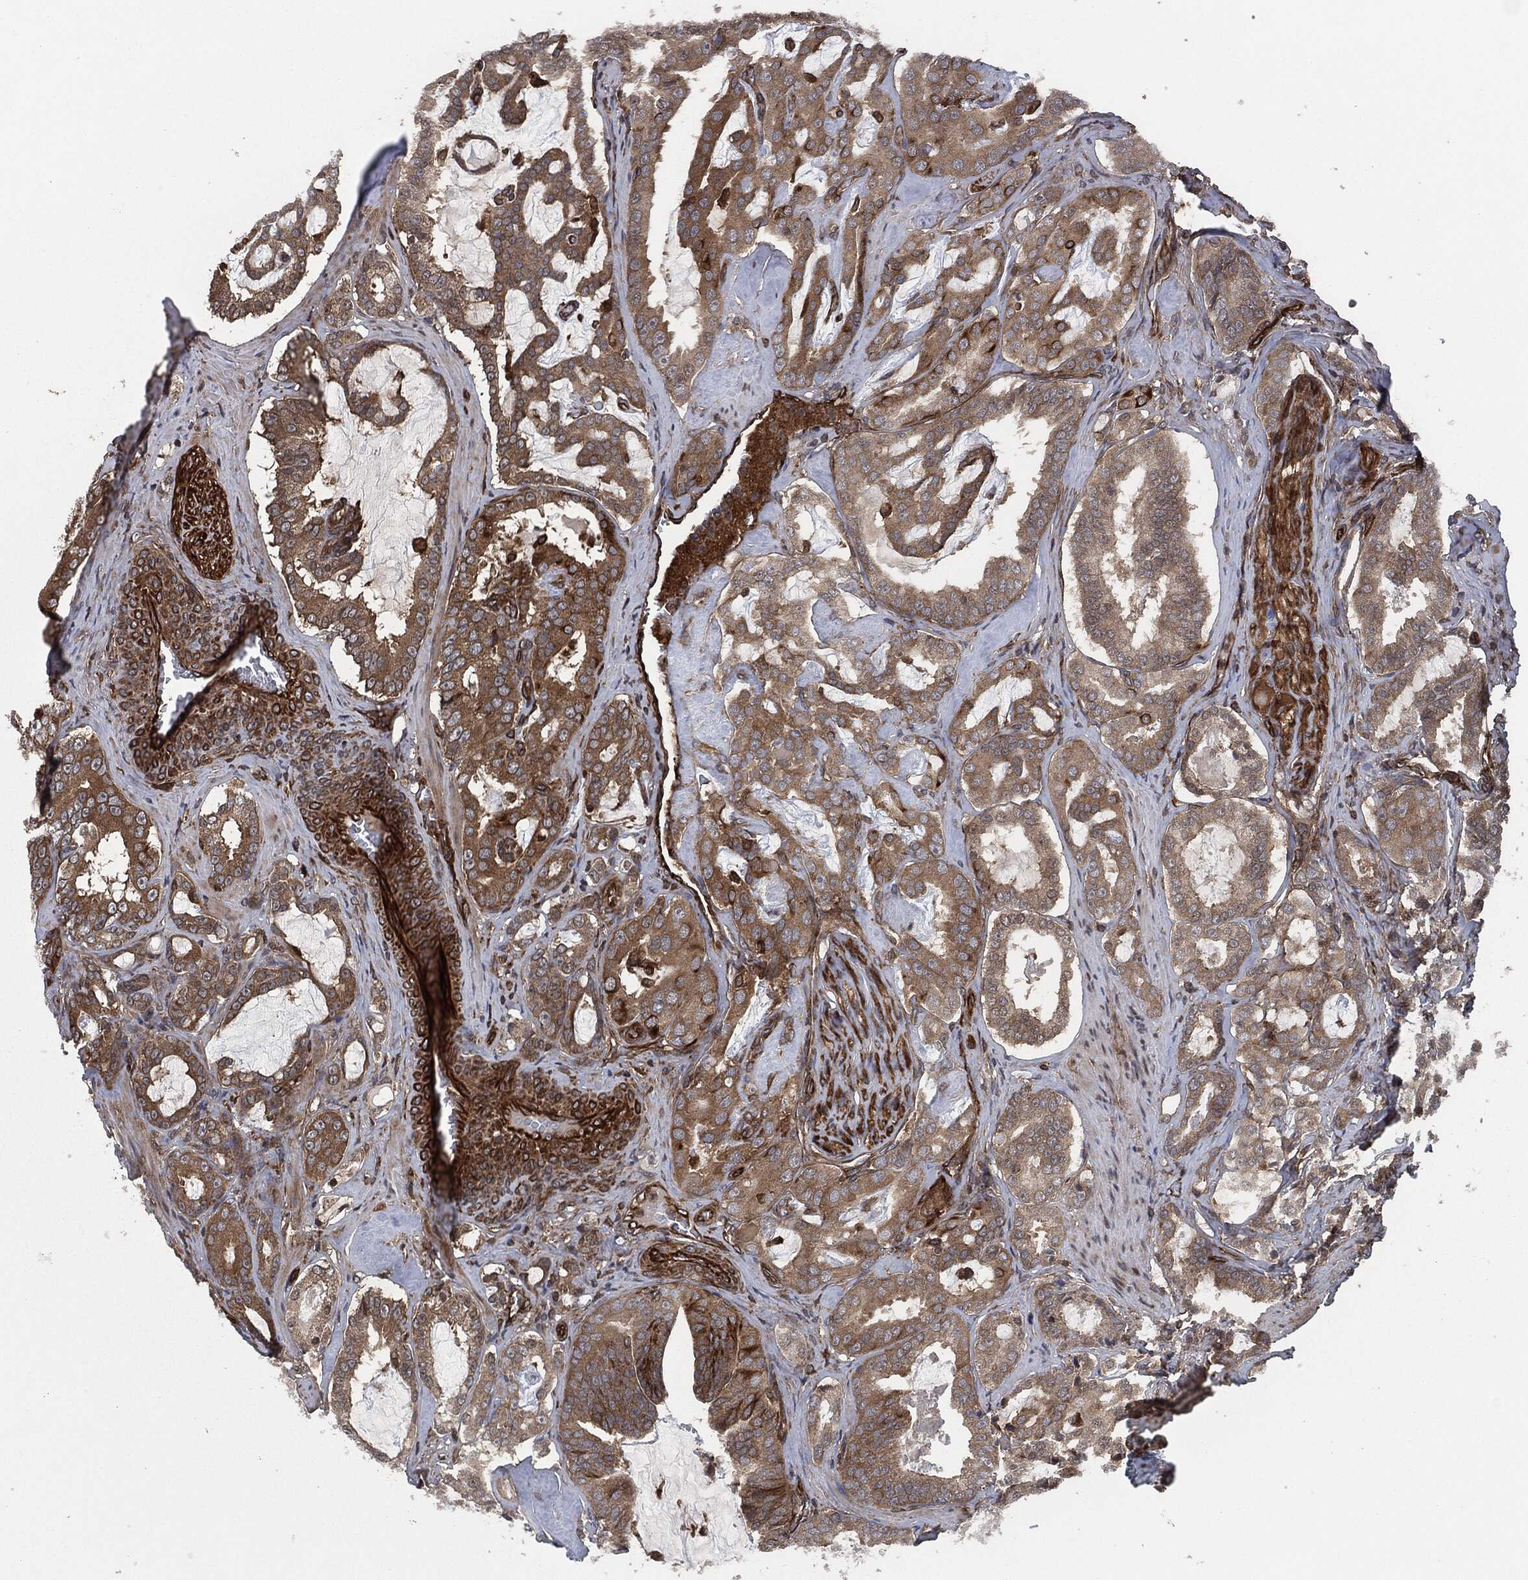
{"staining": {"intensity": "moderate", "quantity": ">75%", "location": "cytoplasmic/membranous"}, "tissue": "prostate cancer", "cell_type": "Tumor cells", "image_type": "cancer", "snomed": [{"axis": "morphology", "description": "Adenocarcinoma, NOS"}, {"axis": "topography", "description": "Prostate"}], "caption": "Protein staining of prostate cancer (adenocarcinoma) tissue displays moderate cytoplasmic/membranous expression in approximately >75% of tumor cells. (Brightfield microscopy of DAB IHC at high magnification).", "gene": "RAP1GDS1", "patient": {"sex": "male", "age": 67}}